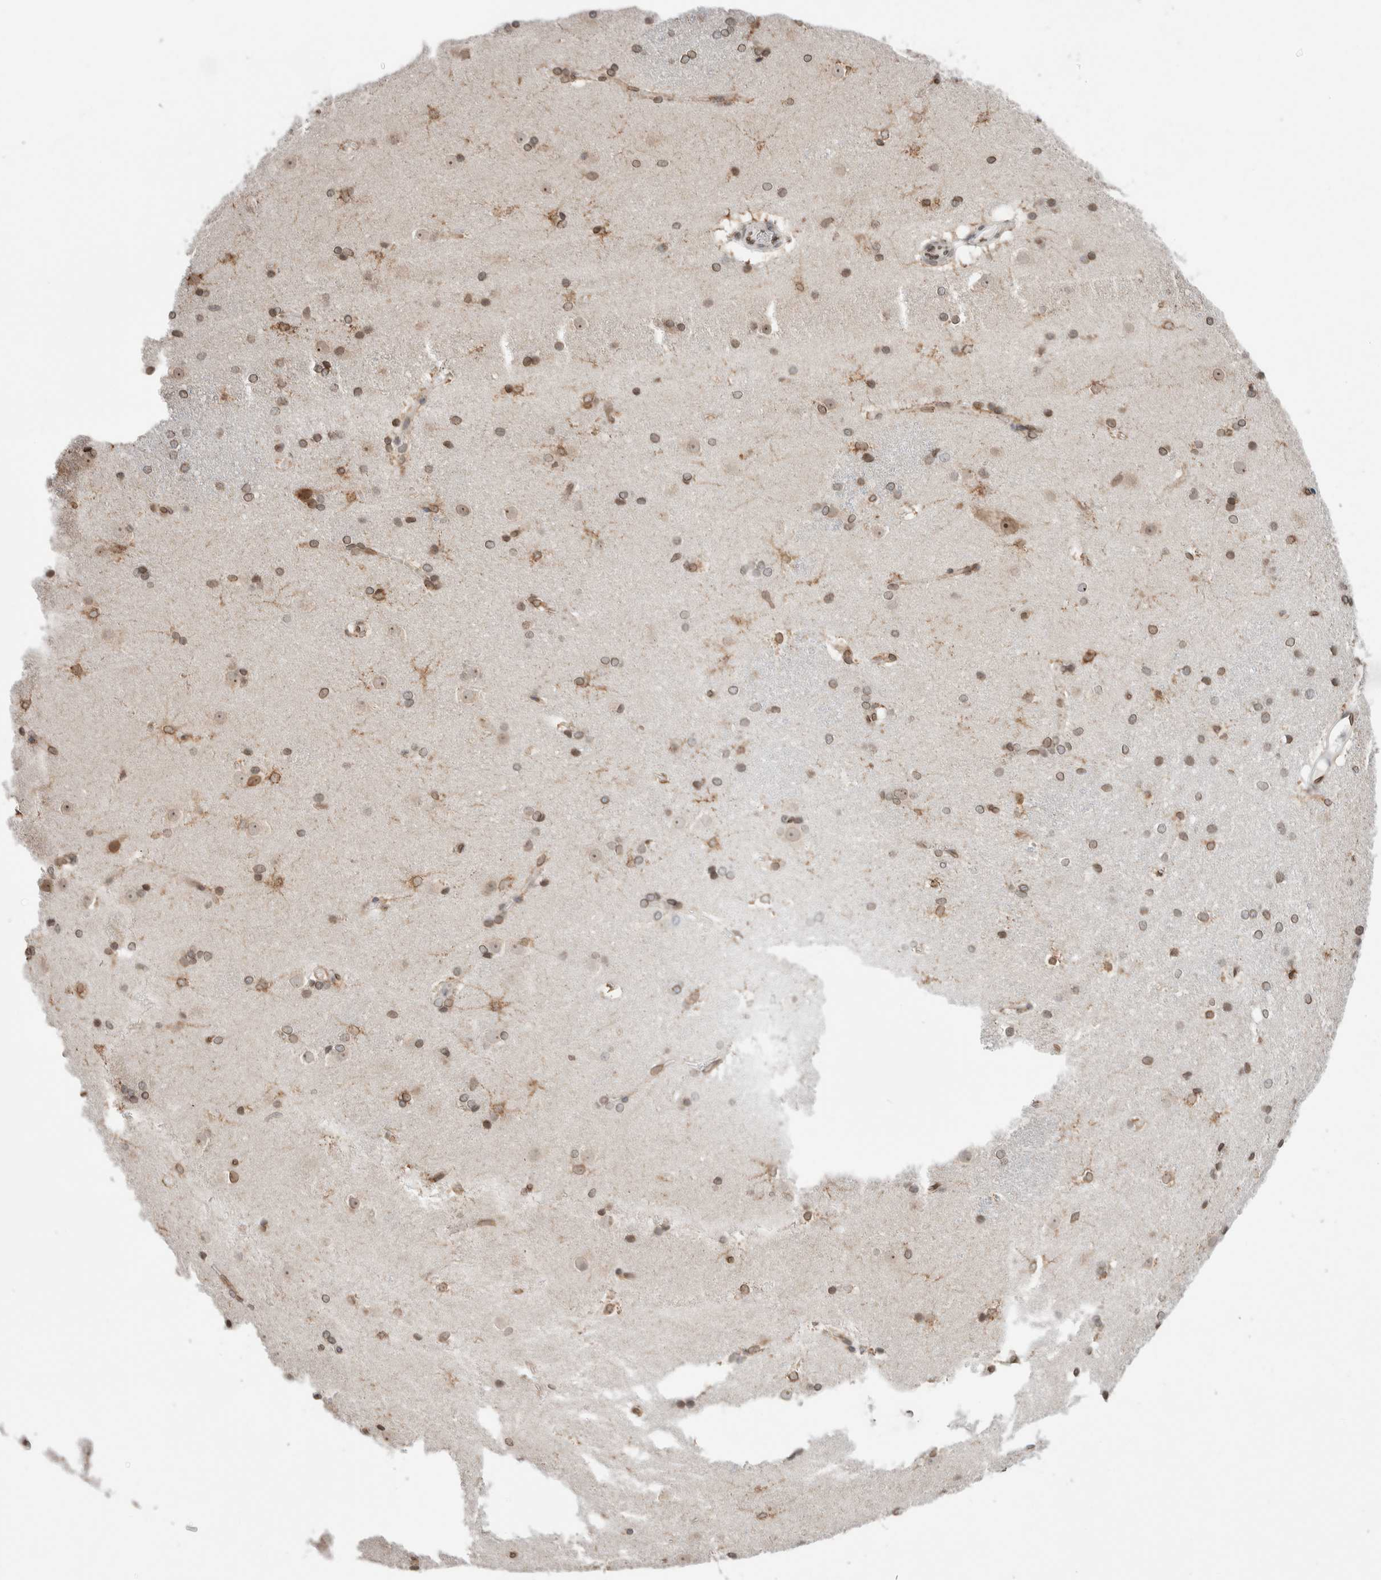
{"staining": {"intensity": "moderate", "quantity": ">75%", "location": "cytoplasmic/membranous,nuclear"}, "tissue": "caudate", "cell_type": "Glial cells", "image_type": "normal", "snomed": [{"axis": "morphology", "description": "Normal tissue, NOS"}, {"axis": "topography", "description": "Lateral ventricle wall"}], "caption": "A brown stain highlights moderate cytoplasmic/membranous,nuclear staining of a protein in glial cells of normal human caudate. (DAB (3,3'-diaminobenzidine) IHC, brown staining for protein, blue staining for nuclei).", "gene": "RBMX2", "patient": {"sex": "female", "age": 19}}